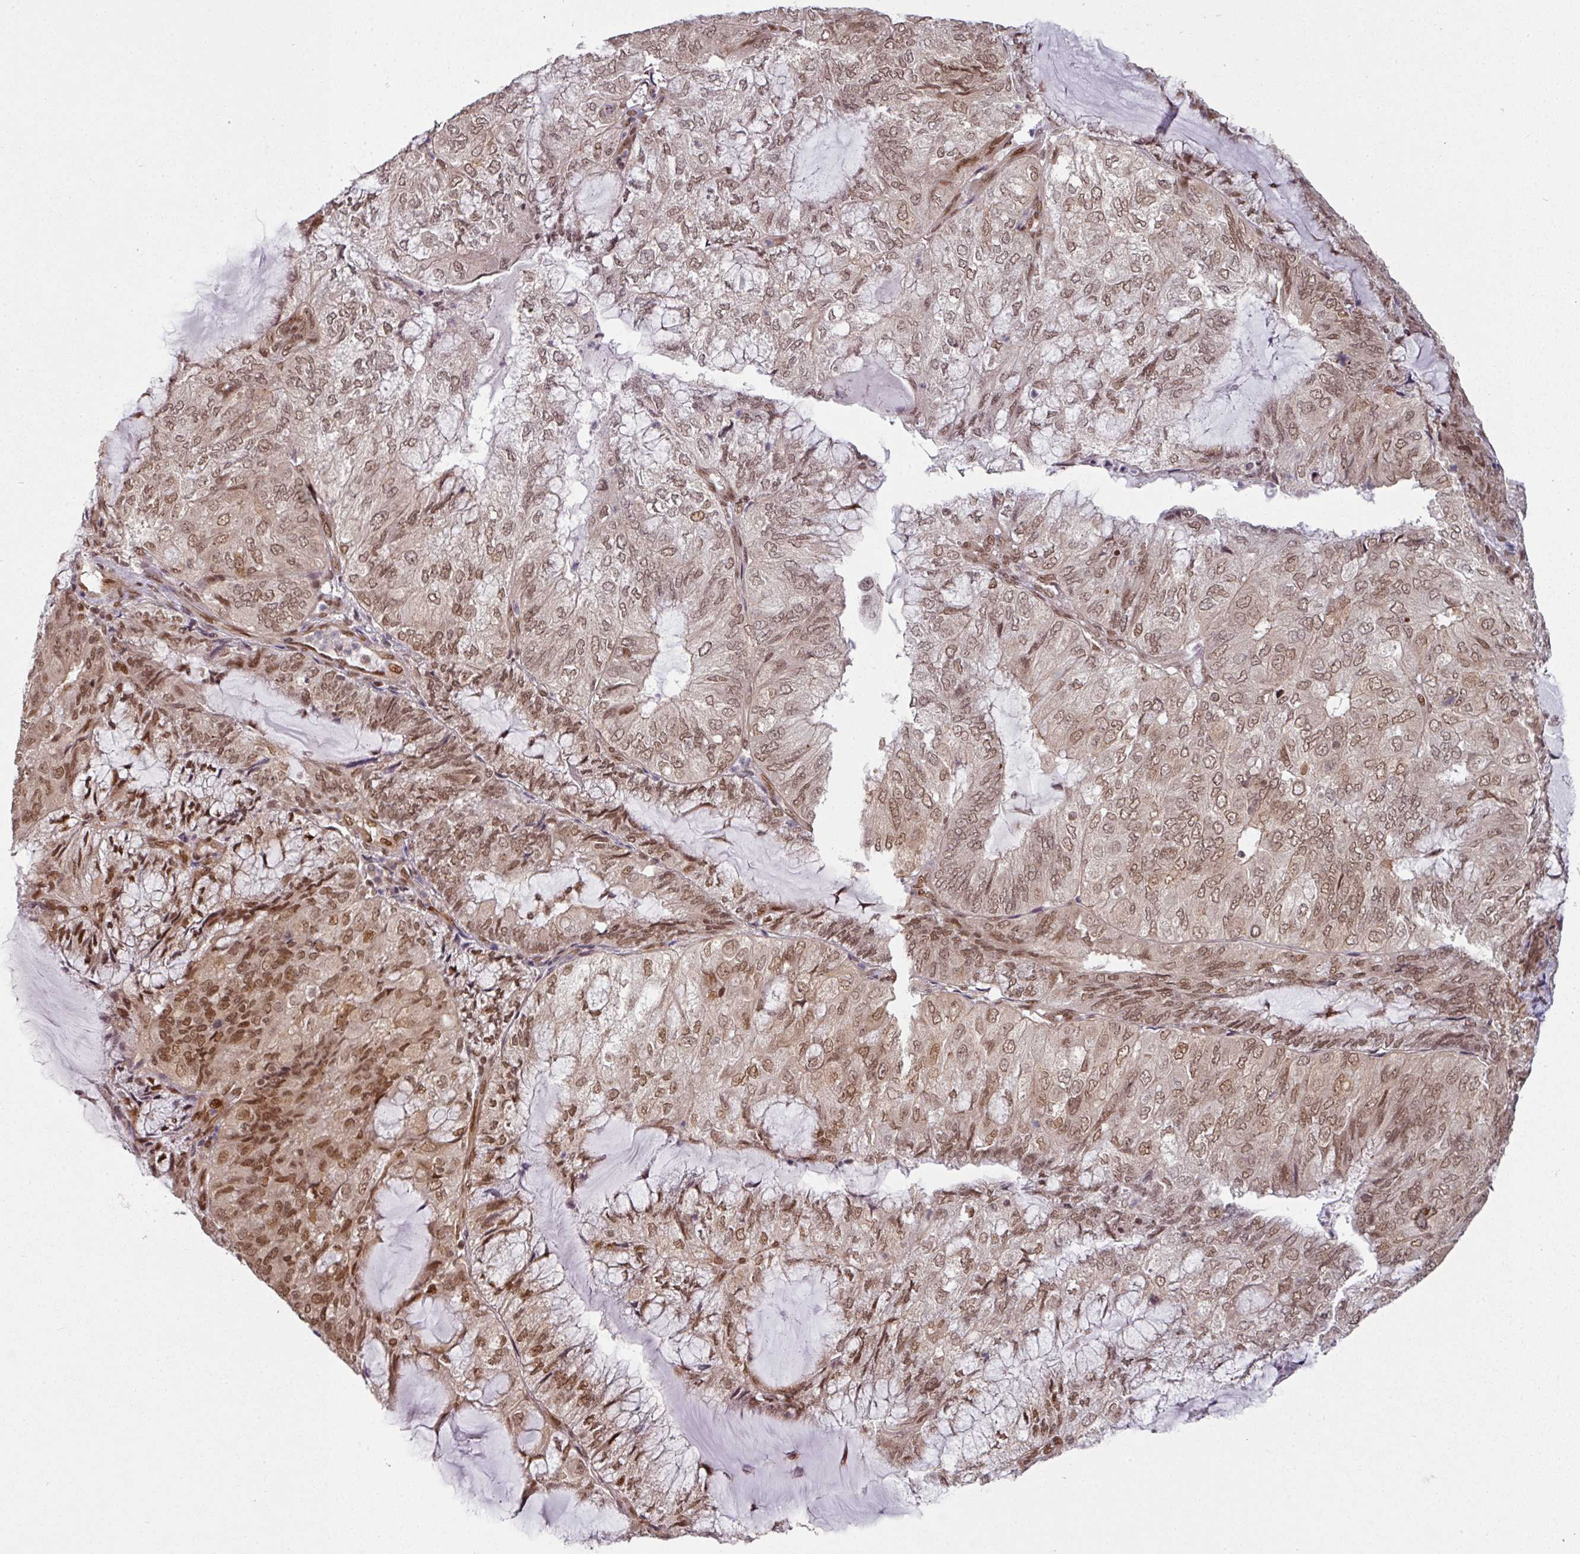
{"staining": {"intensity": "moderate", "quantity": ">75%", "location": "nuclear"}, "tissue": "endometrial cancer", "cell_type": "Tumor cells", "image_type": "cancer", "snomed": [{"axis": "morphology", "description": "Adenocarcinoma, NOS"}, {"axis": "topography", "description": "Endometrium"}], "caption": "Protein staining of adenocarcinoma (endometrial) tissue reveals moderate nuclear staining in about >75% of tumor cells.", "gene": "SIK3", "patient": {"sex": "female", "age": 81}}